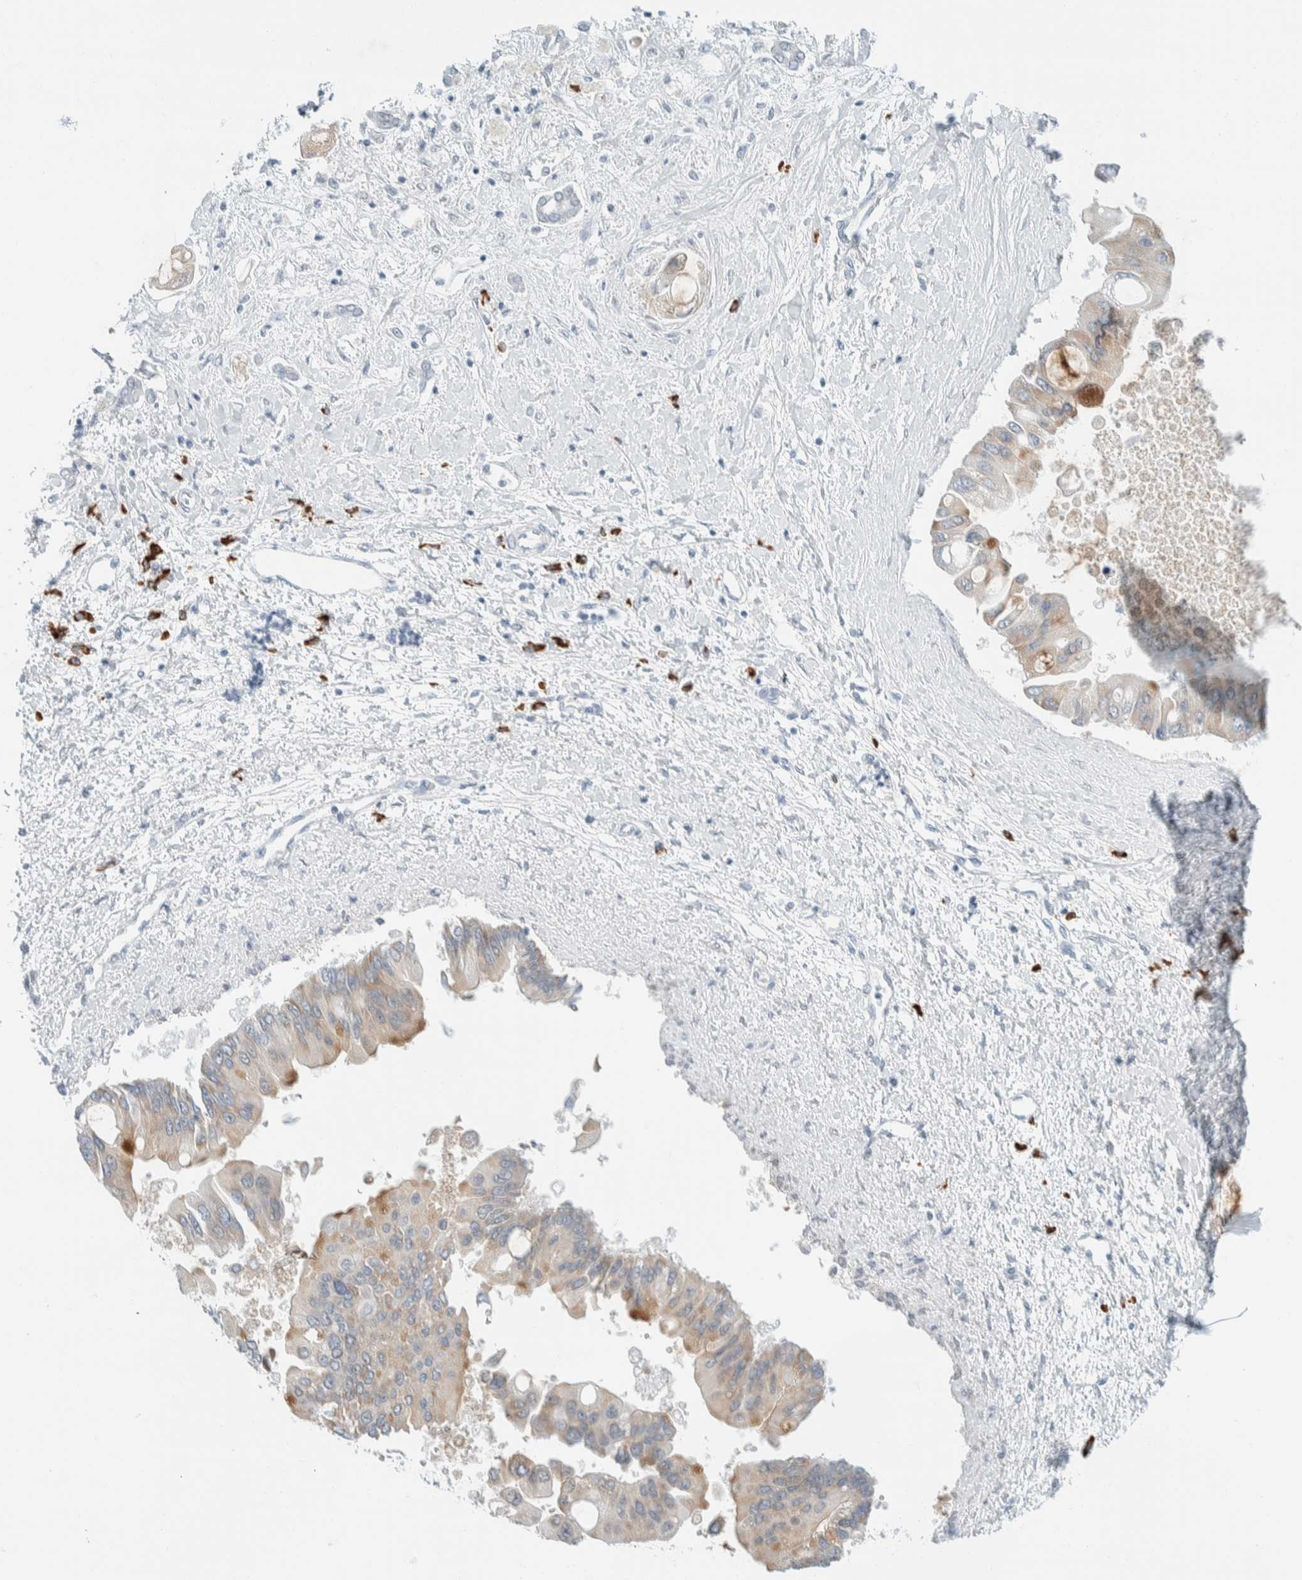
{"staining": {"intensity": "moderate", "quantity": "<25%", "location": "cytoplasmic/membranous"}, "tissue": "liver cancer", "cell_type": "Tumor cells", "image_type": "cancer", "snomed": [{"axis": "morphology", "description": "Cholangiocarcinoma"}, {"axis": "topography", "description": "Liver"}], "caption": "This is a micrograph of immunohistochemistry (IHC) staining of liver cholangiocarcinoma, which shows moderate positivity in the cytoplasmic/membranous of tumor cells.", "gene": "ARHGAP27", "patient": {"sex": "male", "age": 50}}